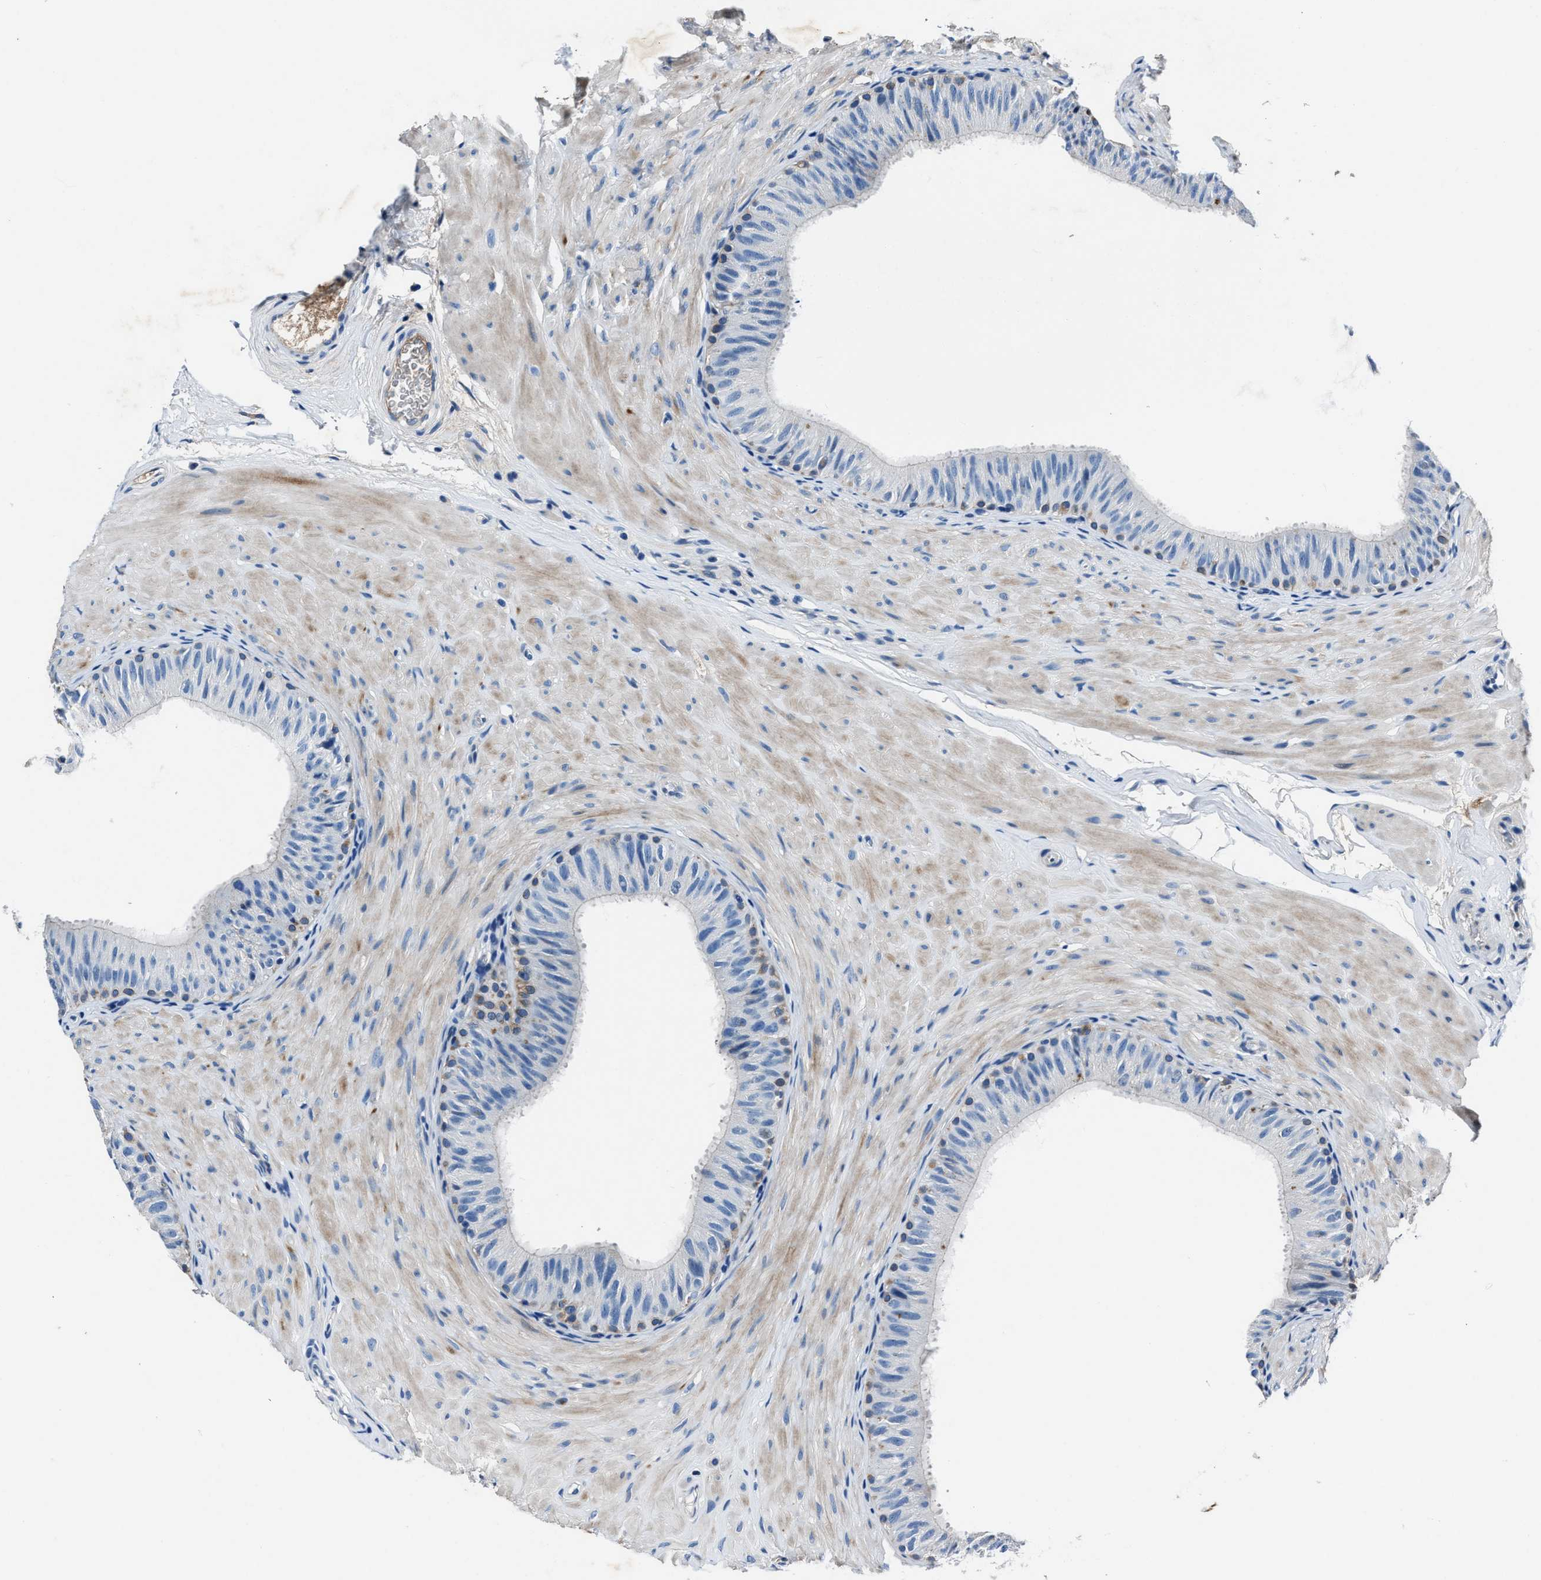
{"staining": {"intensity": "weak", "quantity": "<25%", "location": "cytoplasmic/membranous"}, "tissue": "epididymis", "cell_type": "Glandular cells", "image_type": "normal", "snomed": [{"axis": "morphology", "description": "Normal tissue, NOS"}, {"axis": "topography", "description": "Epididymis"}], "caption": "High power microscopy histopathology image of an immunohistochemistry image of benign epididymis, revealing no significant staining in glandular cells.", "gene": "NACAD", "patient": {"sex": "male", "age": 34}}